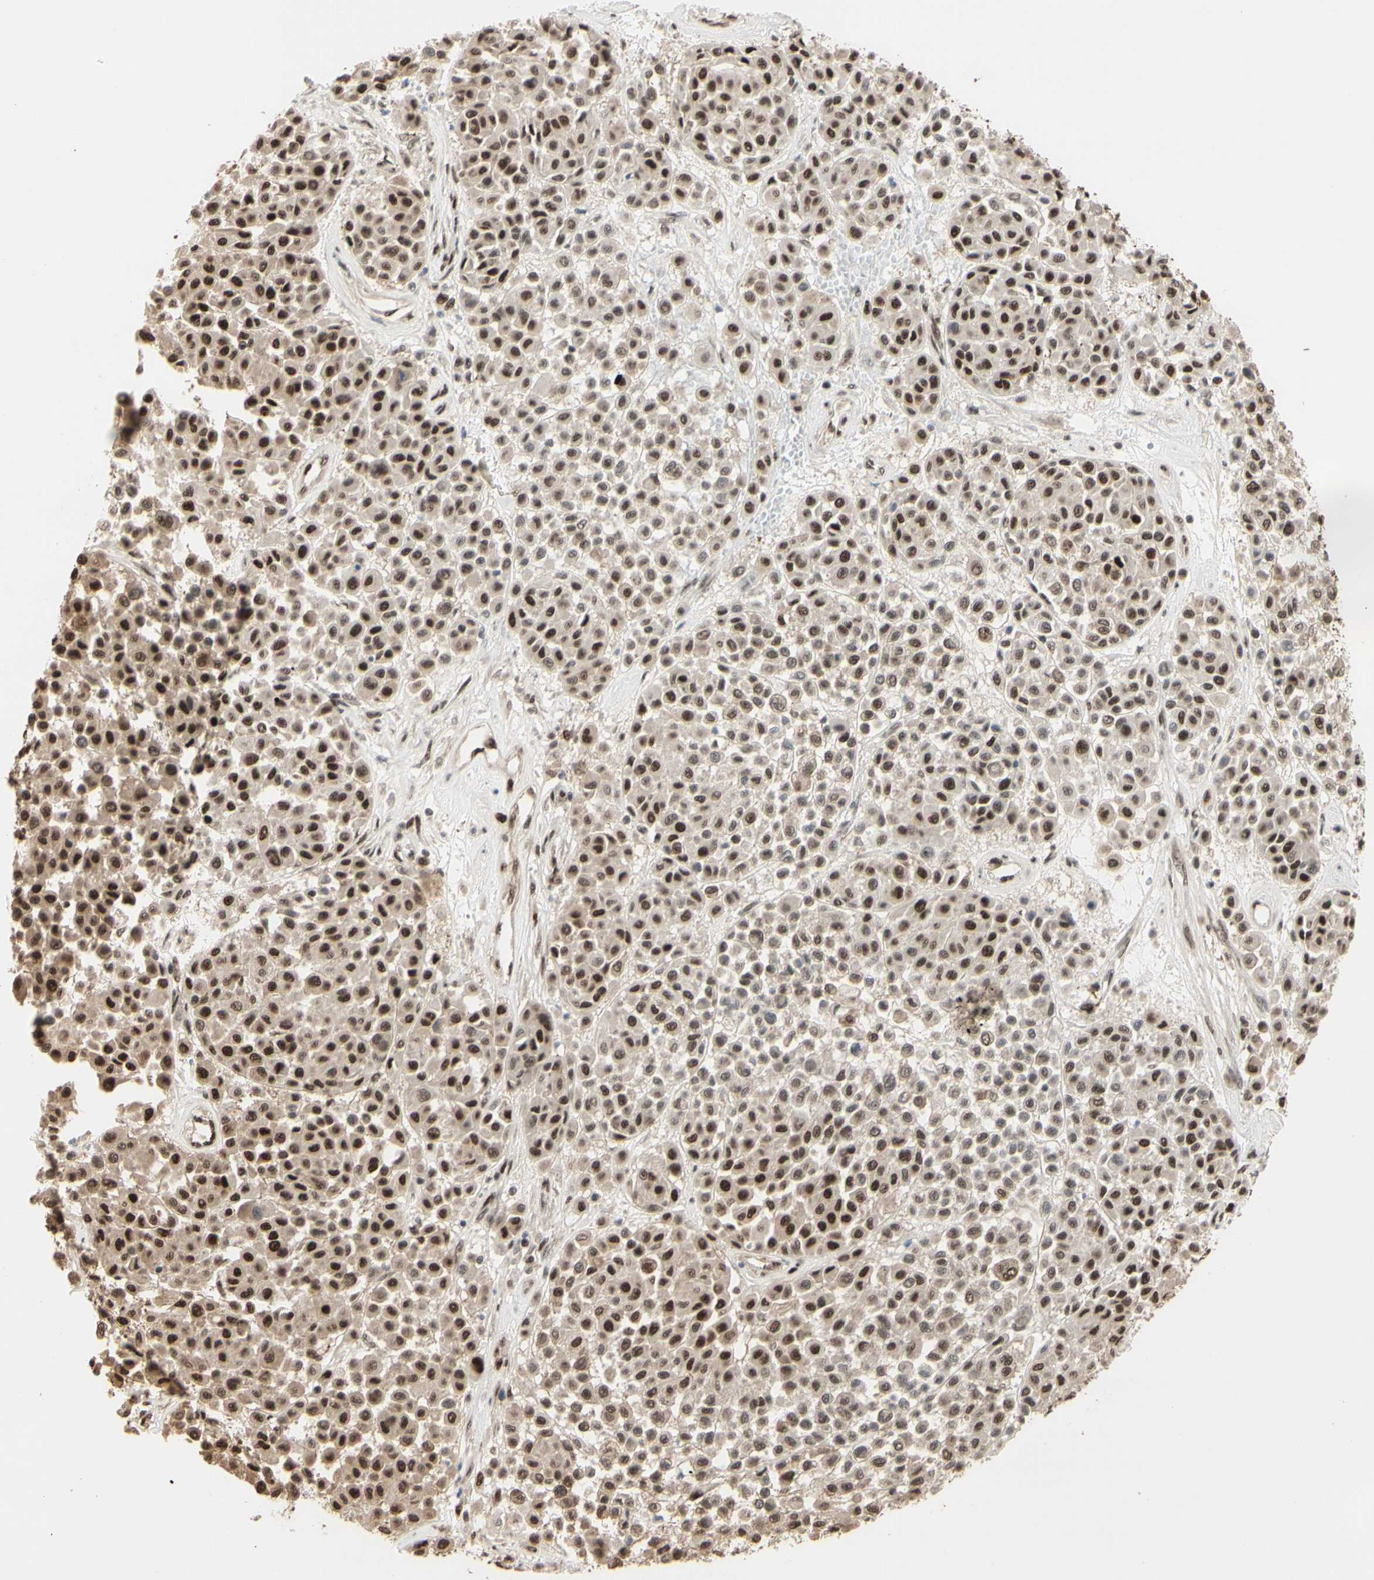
{"staining": {"intensity": "strong", "quantity": ">75%", "location": "cytoplasmic/membranous,nuclear"}, "tissue": "melanoma", "cell_type": "Tumor cells", "image_type": "cancer", "snomed": [{"axis": "morphology", "description": "Malignant melanoma, Metastatic site"}, {"axis": "topography", "description": "Soft tissue"}], "caption": "A brown stain labels strong cytoplasmic/membranous and nuclear positivity of a protein in human melanoma tumor cells. The protein of interest is stained brown, and the nuclei are stained in blue (DAB IHC with brightfield microscopy, high magnification).", "gene": "HSF1", "patient": {"sex": "male", "age": 41}}